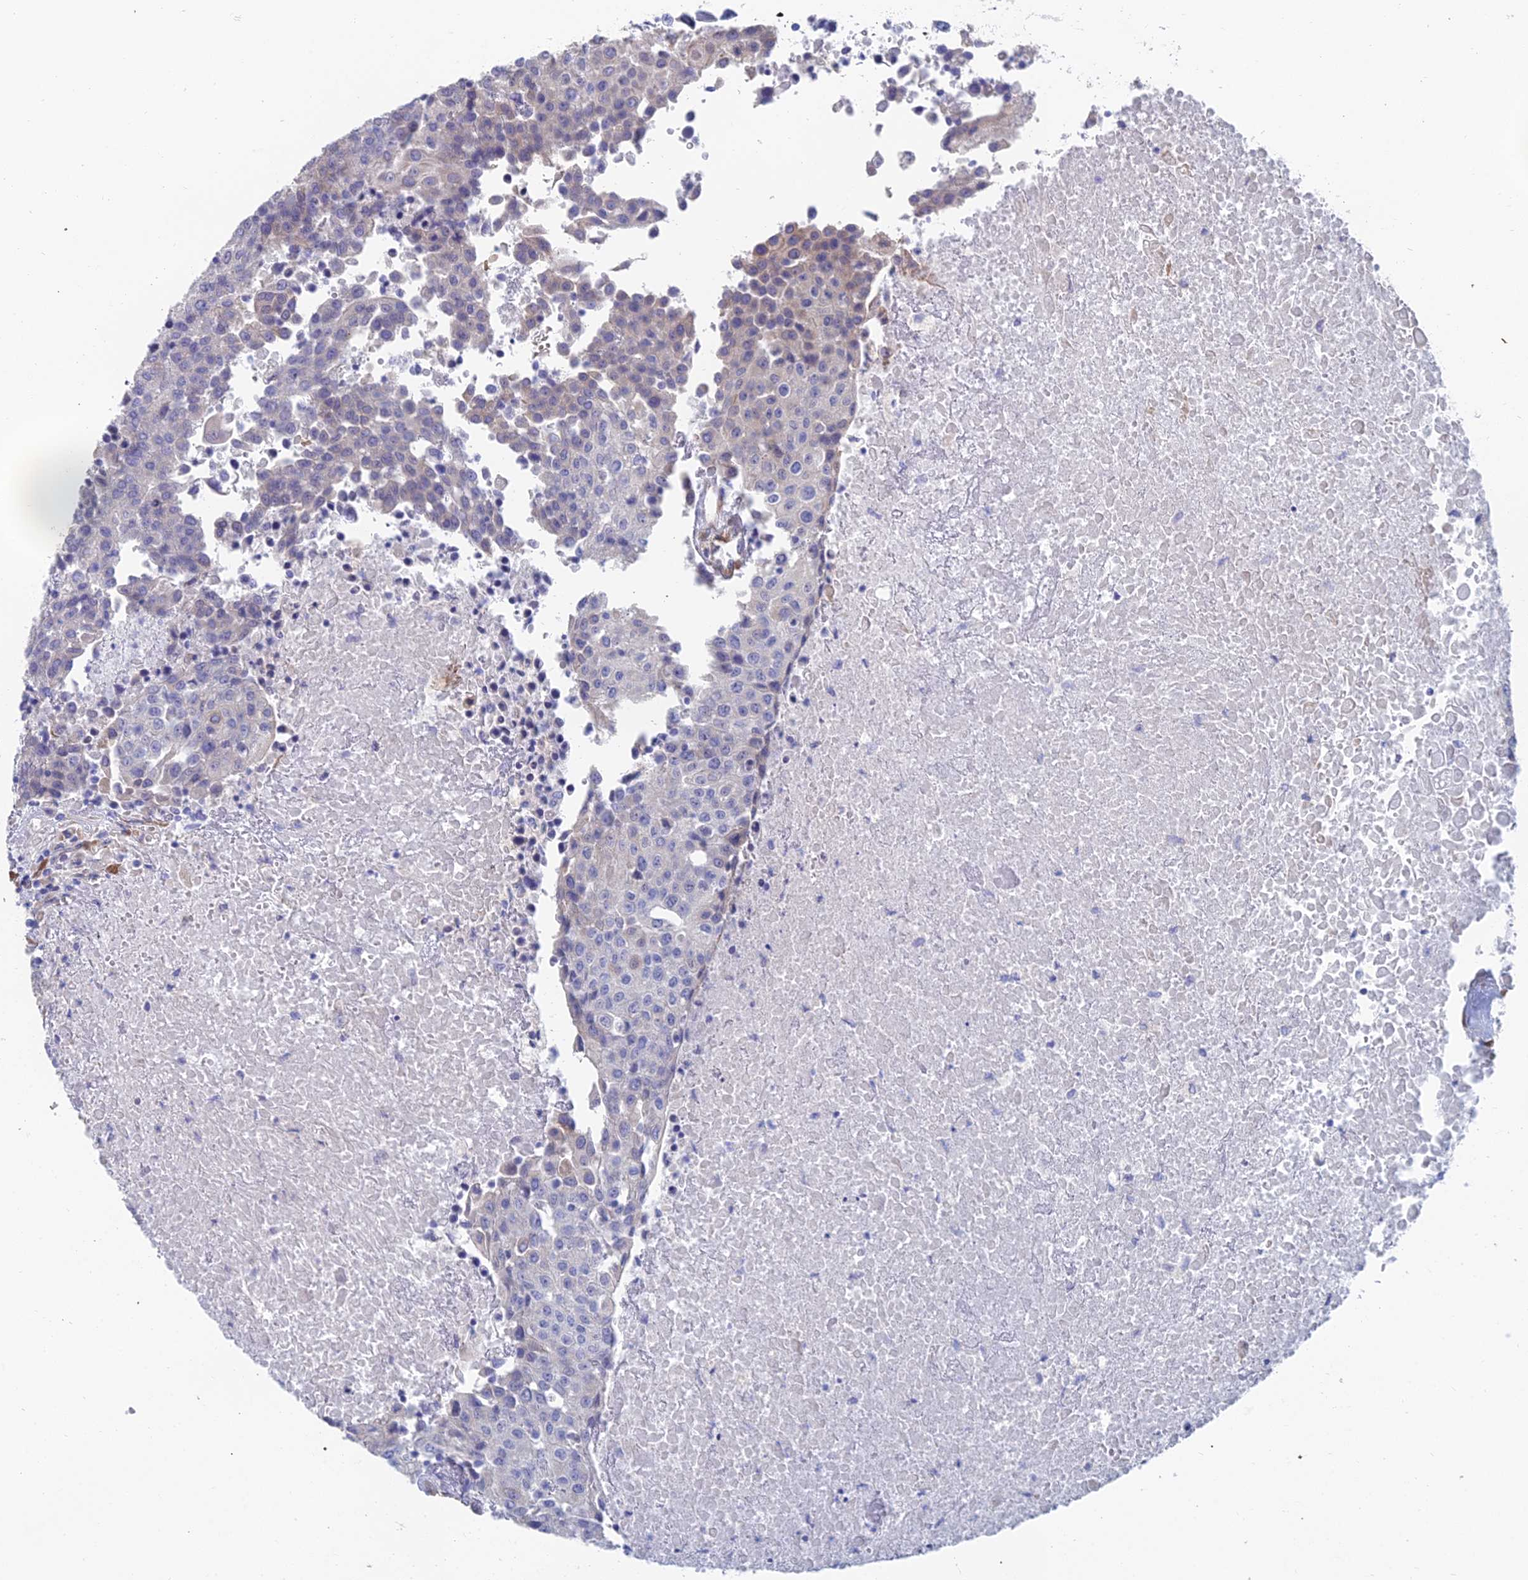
{"staining": {"intensity": "negative", "quantity": "none", "location": "none"}, "tissue": "urothelial cancer", "cell_type": "Tumor cells", "image_type": "cancer", "snomed": [{"axis": "morphology", "description": "Urothelial carcinoma, High grade"}, {"axis": "topography", "description": "Urinary bladder"}], "caption": "This is an immunohistochemistry photomicrograph of urothelial cancer. There is no positivity in tumor cells.", "gene": "TNNT3", "patient": {"sex": "female", "age": 85}}